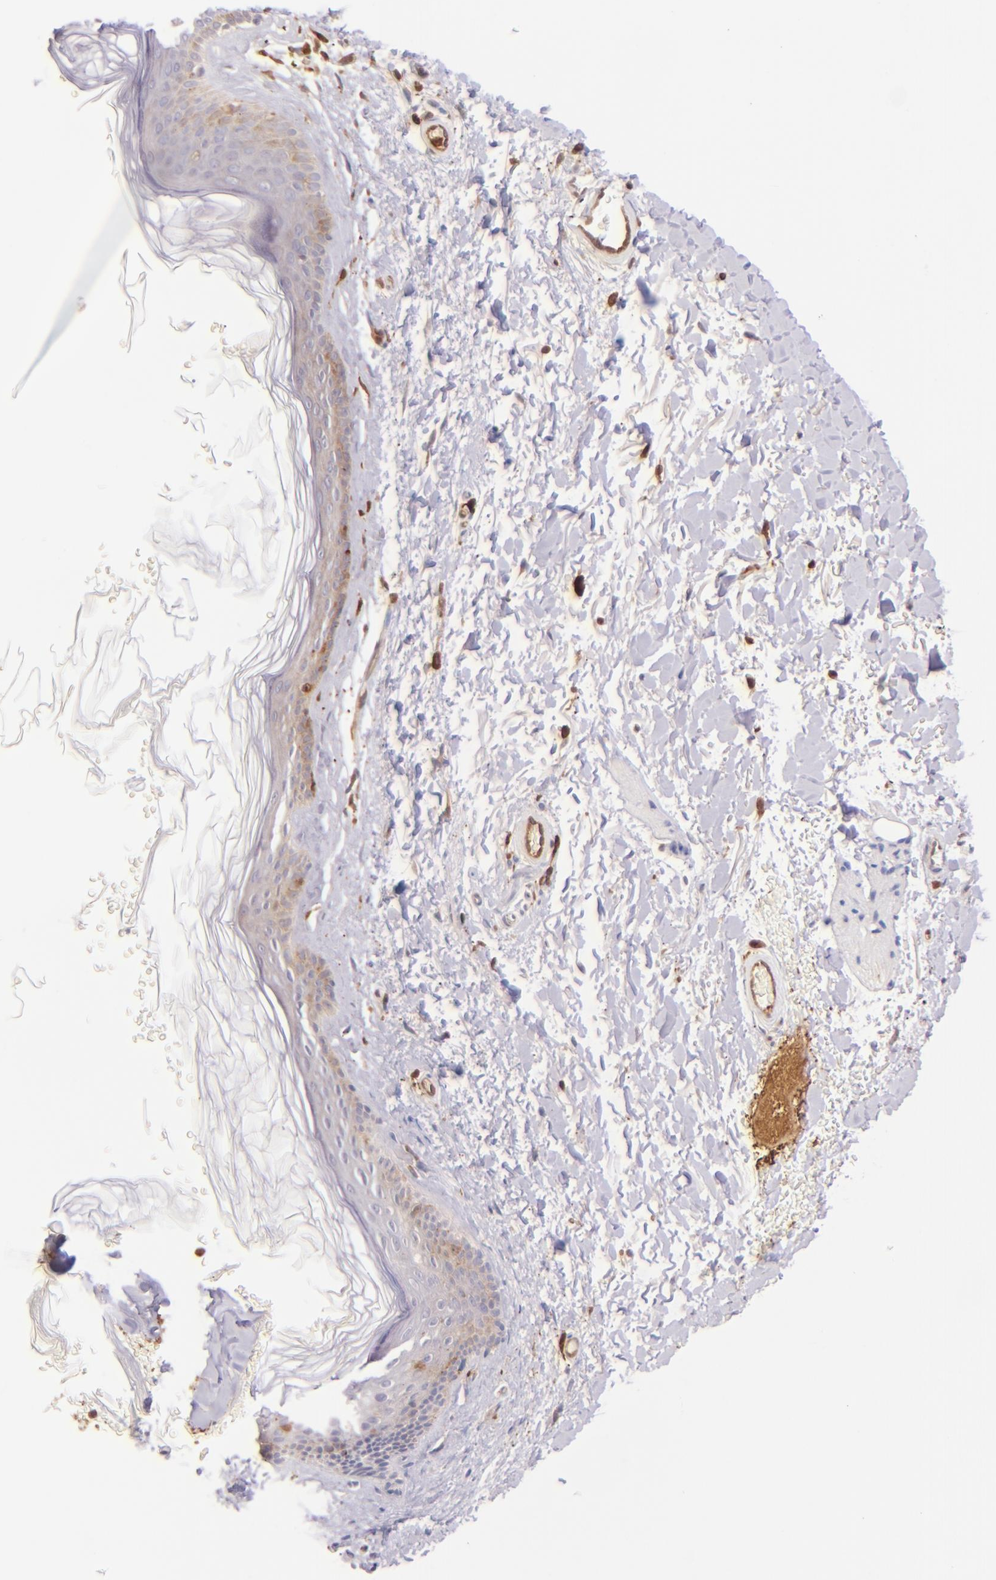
{"staining": {"intensity": "negative", "quantity": "none", "location": "none"}, "tissue": "skin", "cell_type": "Fibroblasts", "image_type": "normal", "snomed": [{"axis": "morphology", "description": "Normal tissue, NOS"}, {"axis": "topography", "description": "Skin"}], "caption": "DAB immunohistochemical staining of unremarkable human skin demonstrates no significant expression in fibroblasts.", "gene": "BTK", "patient": {"sex": "male", "age": 63}}